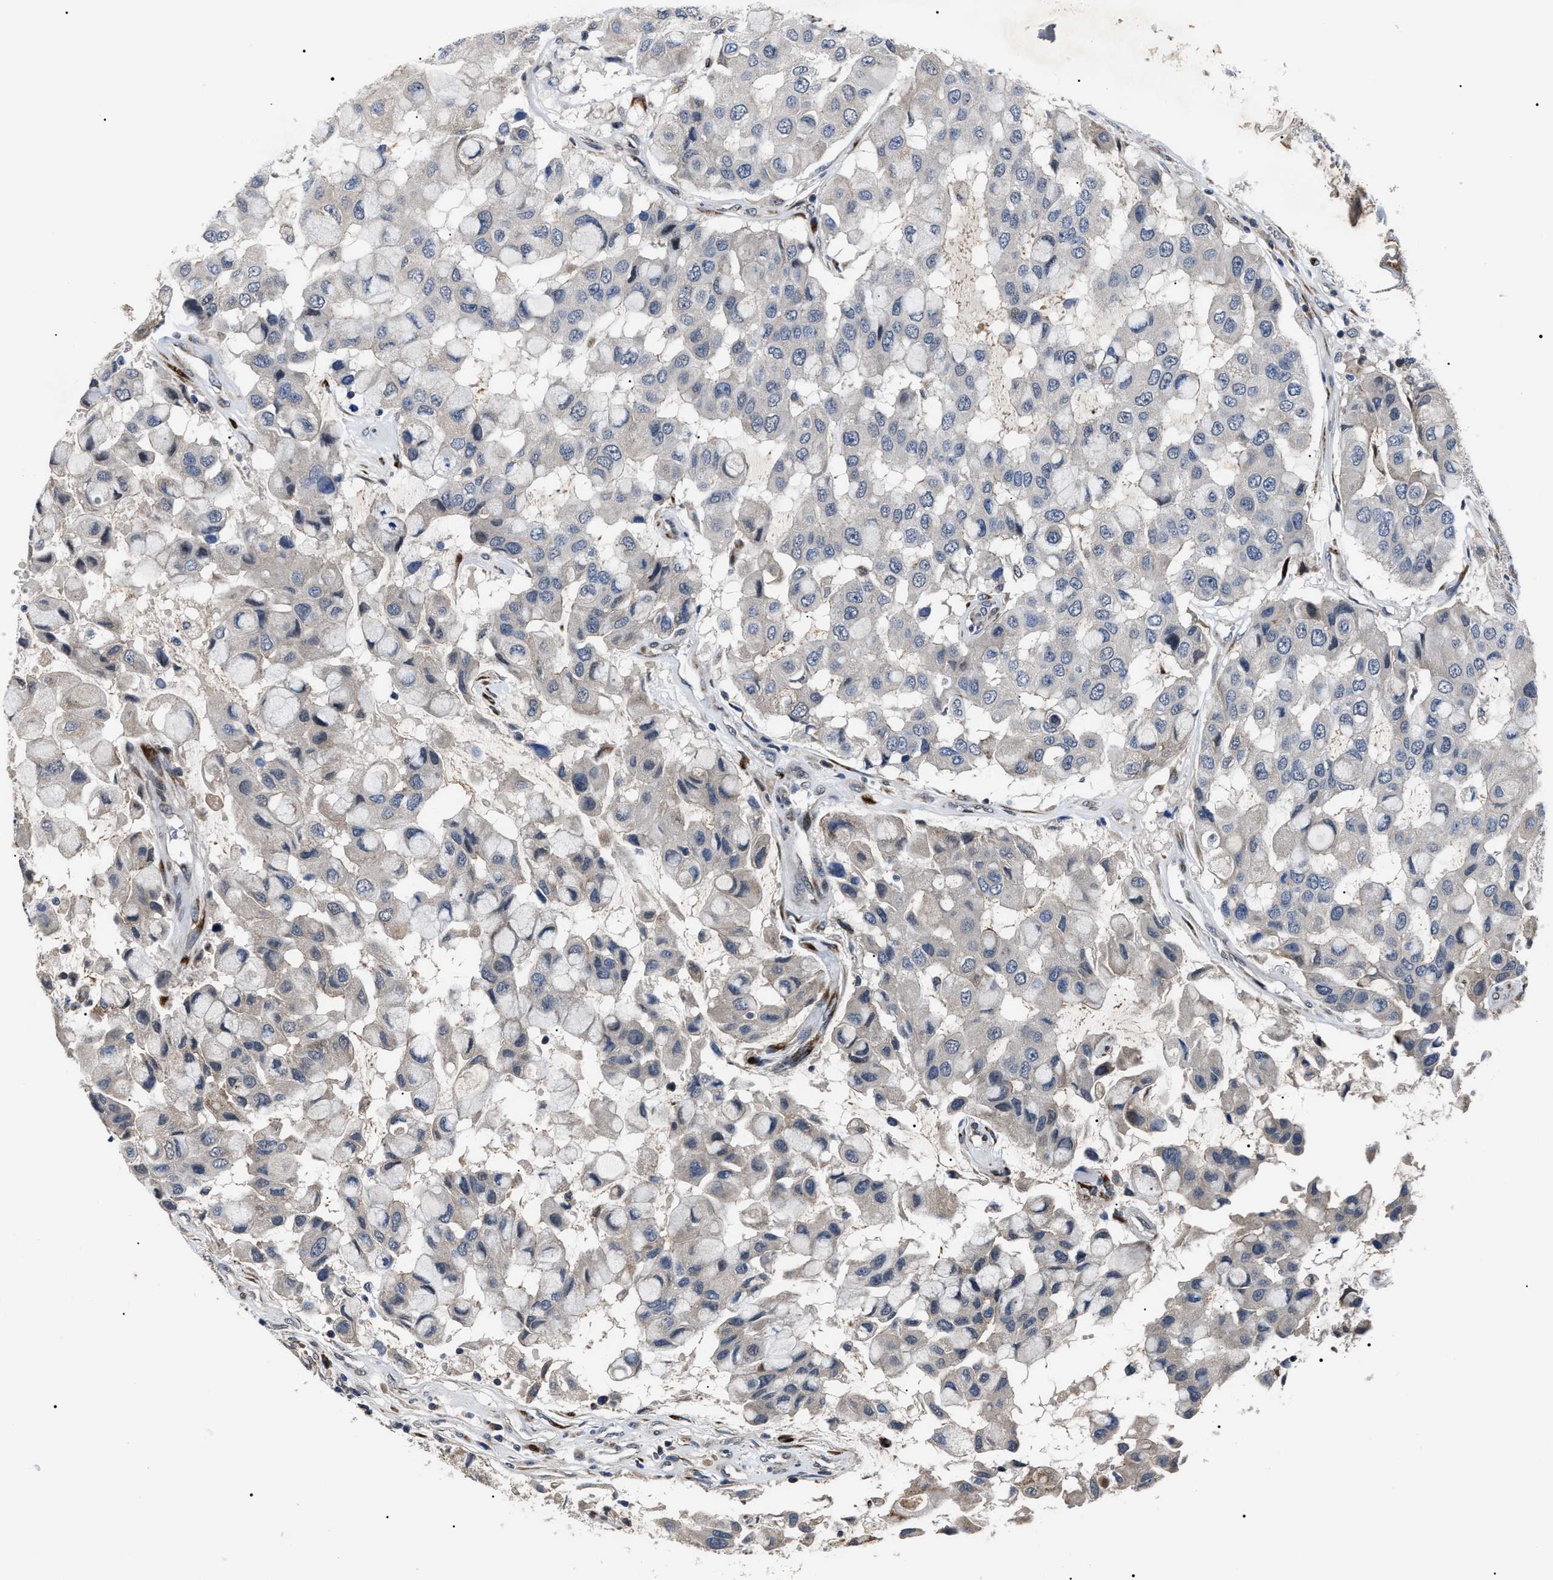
{"staining": {"intensity": "negative", "quantity": "none", "location": "none"}, "tissue": "breast cancer", "cell_type": "Tumor cells", "image_type": "cancer", "snomed": [{"axis": "morphology", "description": "Duct carcinoma"}, {"axis": "topography", "description": "Breast"}], "caption": "A histopathology image of breast invasive ductal carcinoma stained for a protein exhibits no brown staining in tumor cells.", "gene": "LRRC14", "patient": {"sex": "female", "age": 27}}